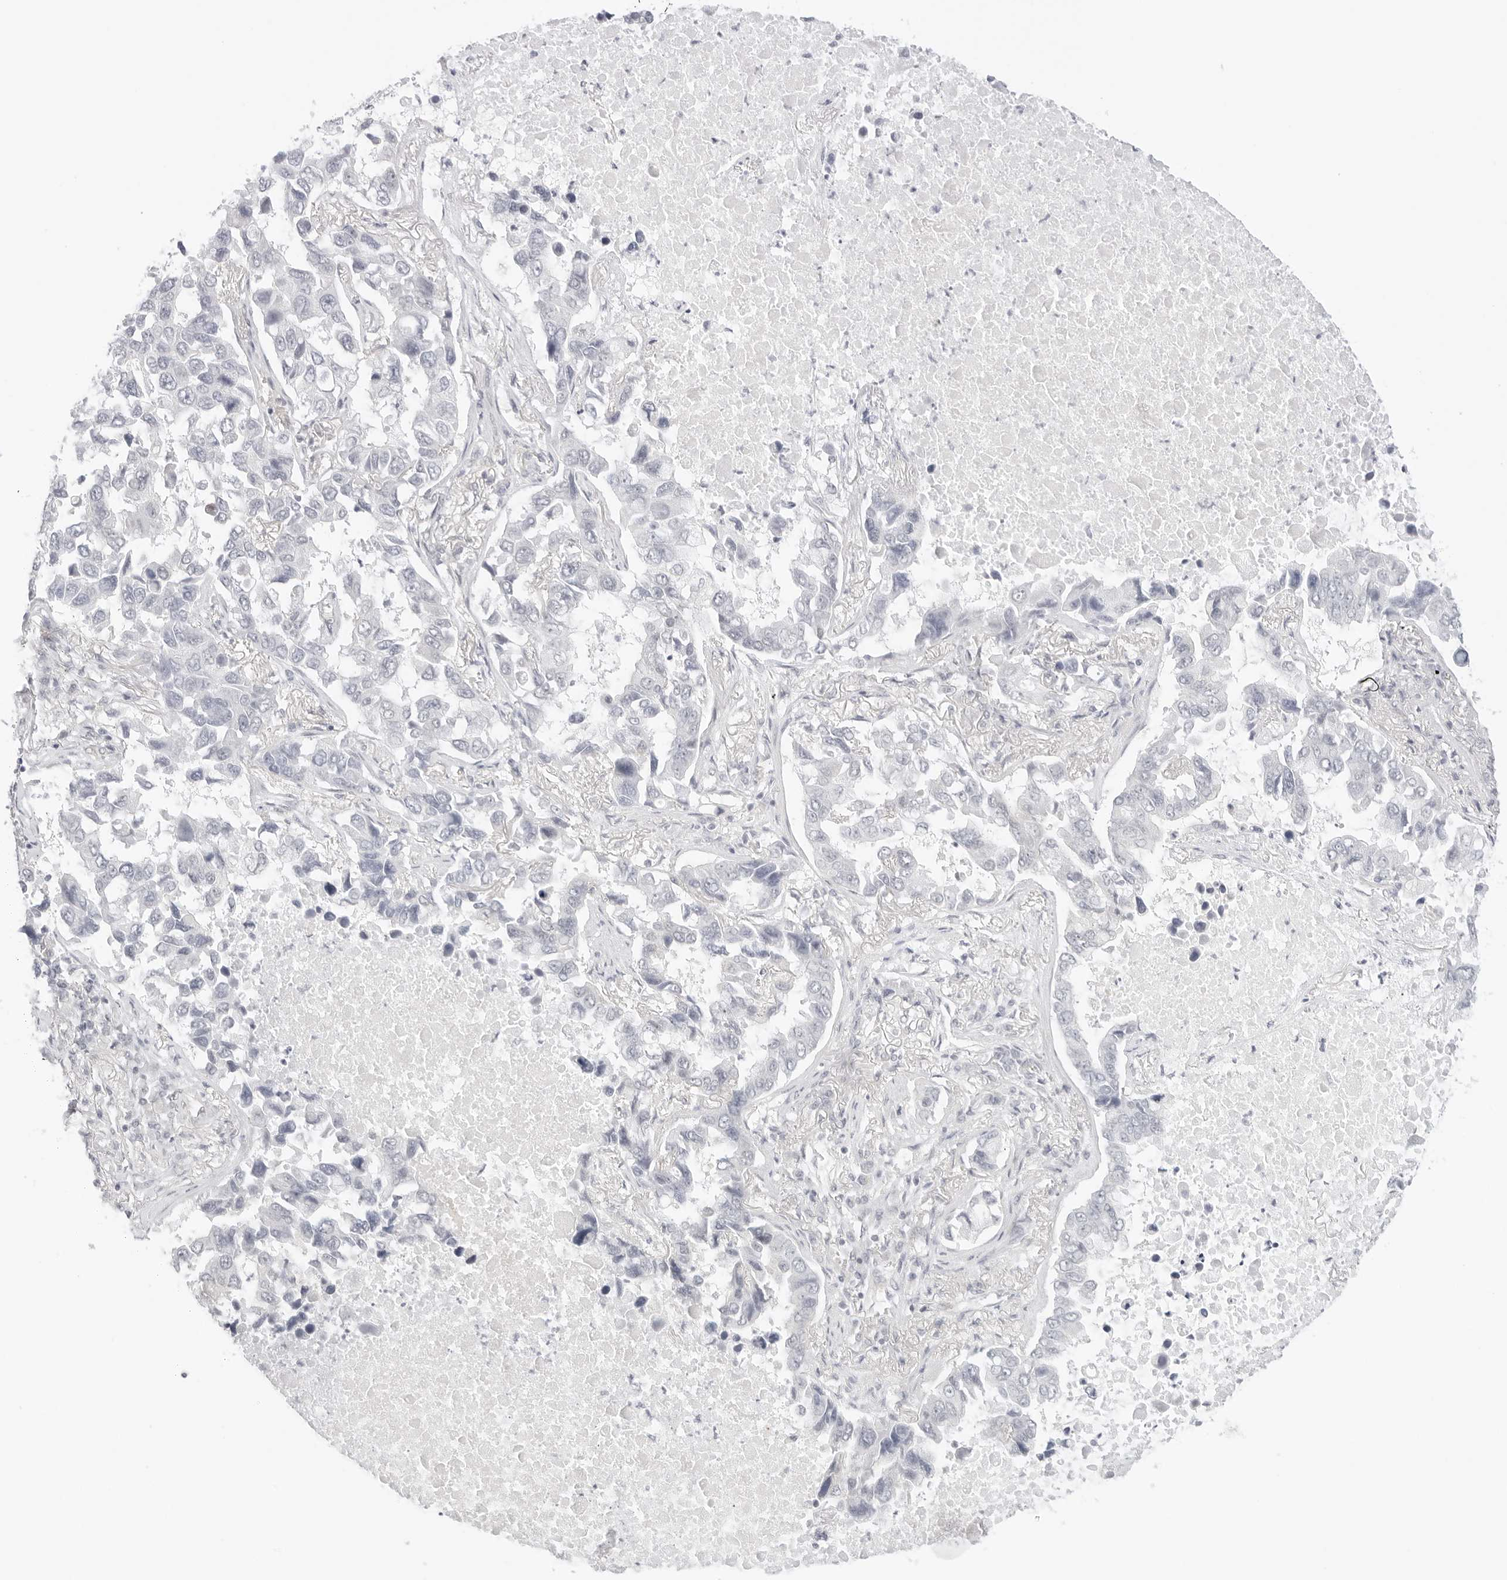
{"staining": {"intensity": "negative", "quantity": "none", "location": "none"}, "tissue": "lung cancer", "cell_type": "Tumor cells", "image_type": "cancer", "snomed": [{"axis": "morphology", "description": "Adenocarcinoma, NOS"}, {"axis": "topography", "description": "Lung"}], "caption": "This is an immunohistochemistry (IHC) histopathology image of human adenocarcinoma (lung). There is no staining in tumor cells.", "gene": "MED18", "patient": {"sex": "male", "age": 64}}